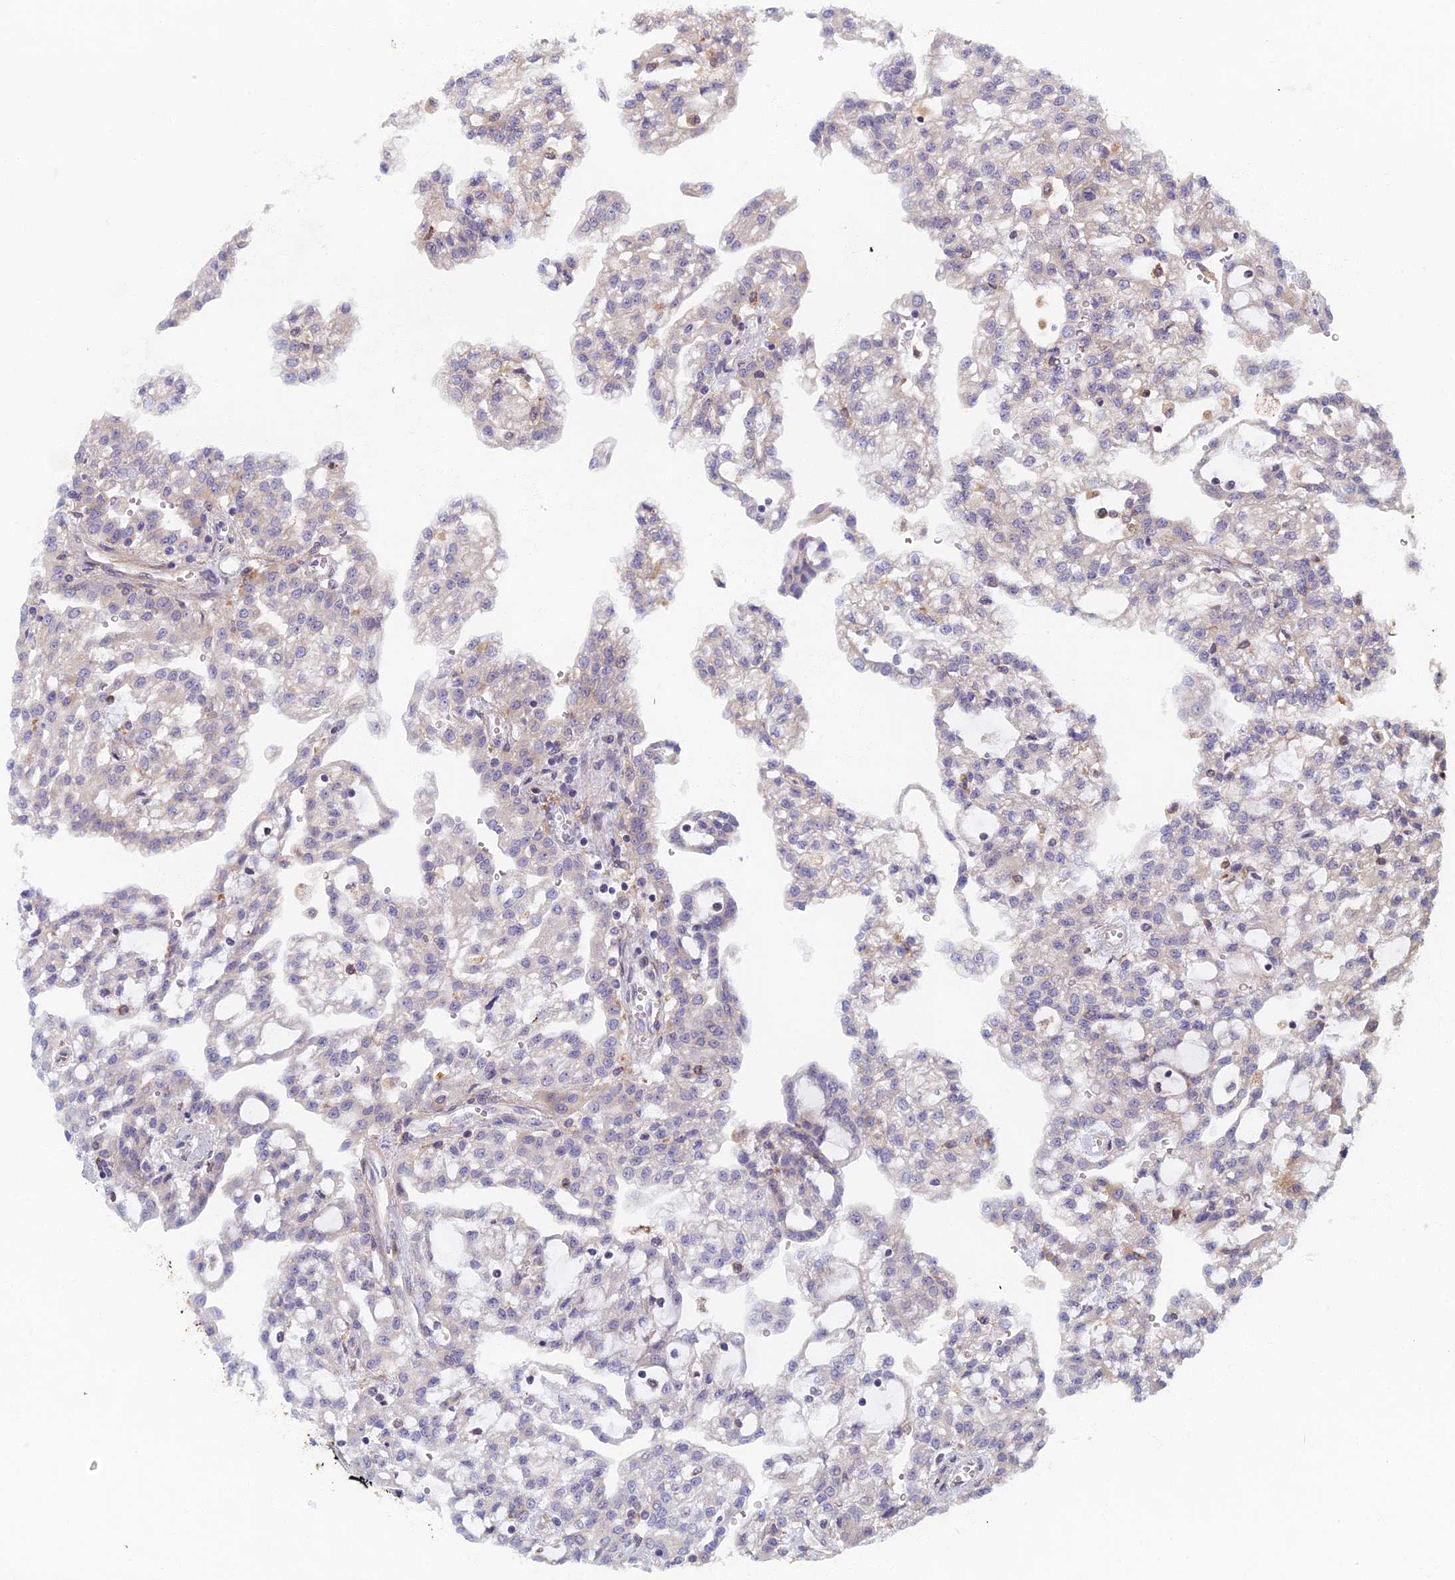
{"staining": {"intensity": "negative", "quantity": "none", "location": "none"}, "tissue": "renal cancer", "cell_type": "Tumor cells", "image_type": "cancer", "snomed": [{"axis": "morphology", "description": "Adenocarcinoma, NOS"}, {"axis": "topography", "description": "Kidney"}], "caption": "This micrograph is of renal adenocarcinoma stained with immunohistochemistry to label a protein in brown with the nuclei are counter-stained blue. There is no expression in tumor cells.", "gene": "DDX51", "patient": {"sex": "male", "age": 63}}